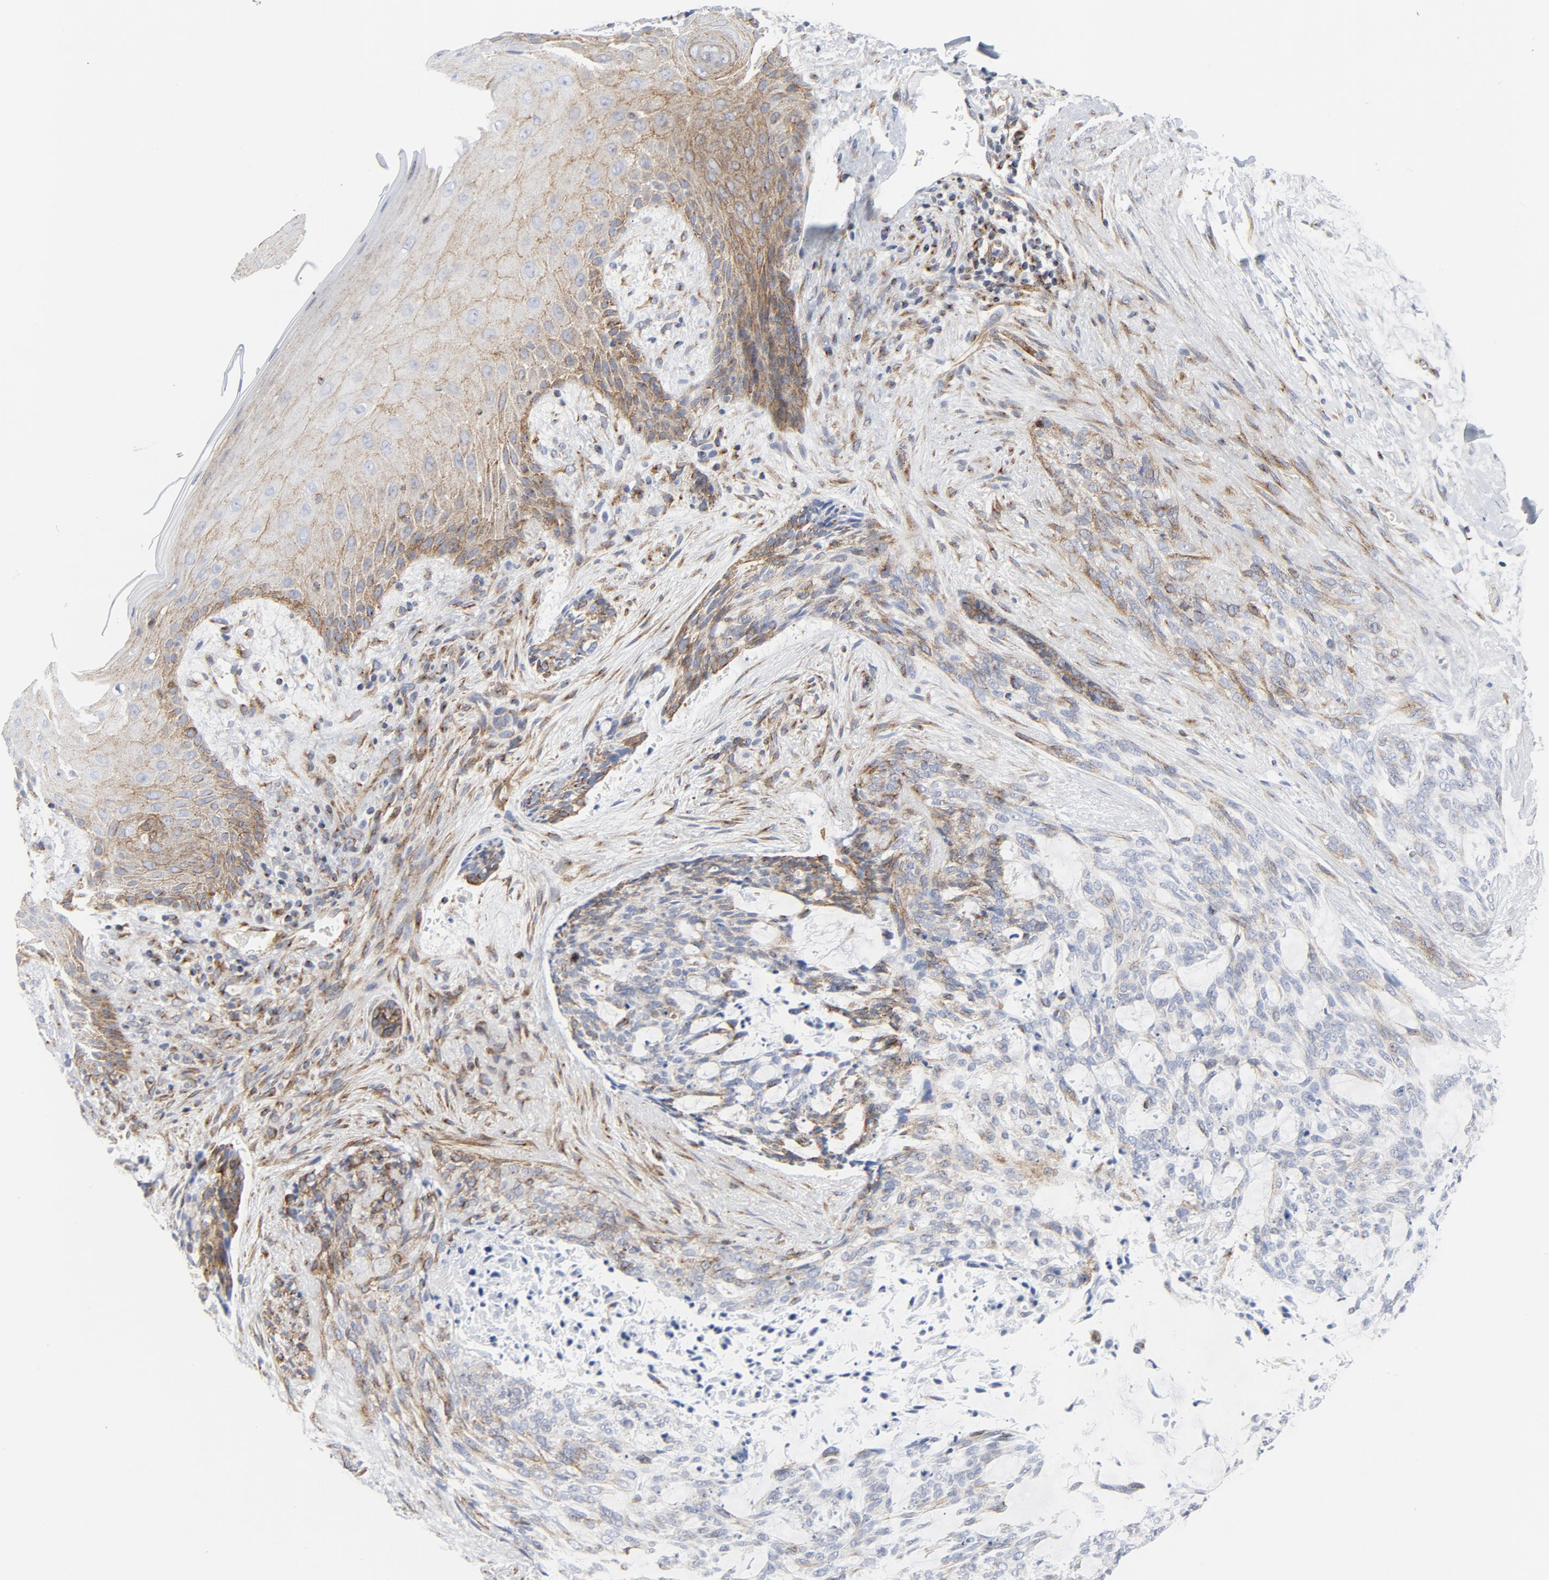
{"staining": {"intensity": "weak", "quantity": "<25%", "location": "cytoplasmic/membranous"}, "tissue": "skin cancer", "cell_type": "Tumor cells", "image_type": "cancer", "snomed": [{"axis": "morphology", "description": "Normal tissue, NOS"}, {"axis": "morphology", "description": "Basal cell carcinoma"}, {"axis": "topography", "description": "Skin"}], "caption": "A photomicrograph of skin cancer stained for a protein reveals no brown staining in tumor cells.", "gene": "TUBB1", "patient": {"sex": "female", "age": 71}}